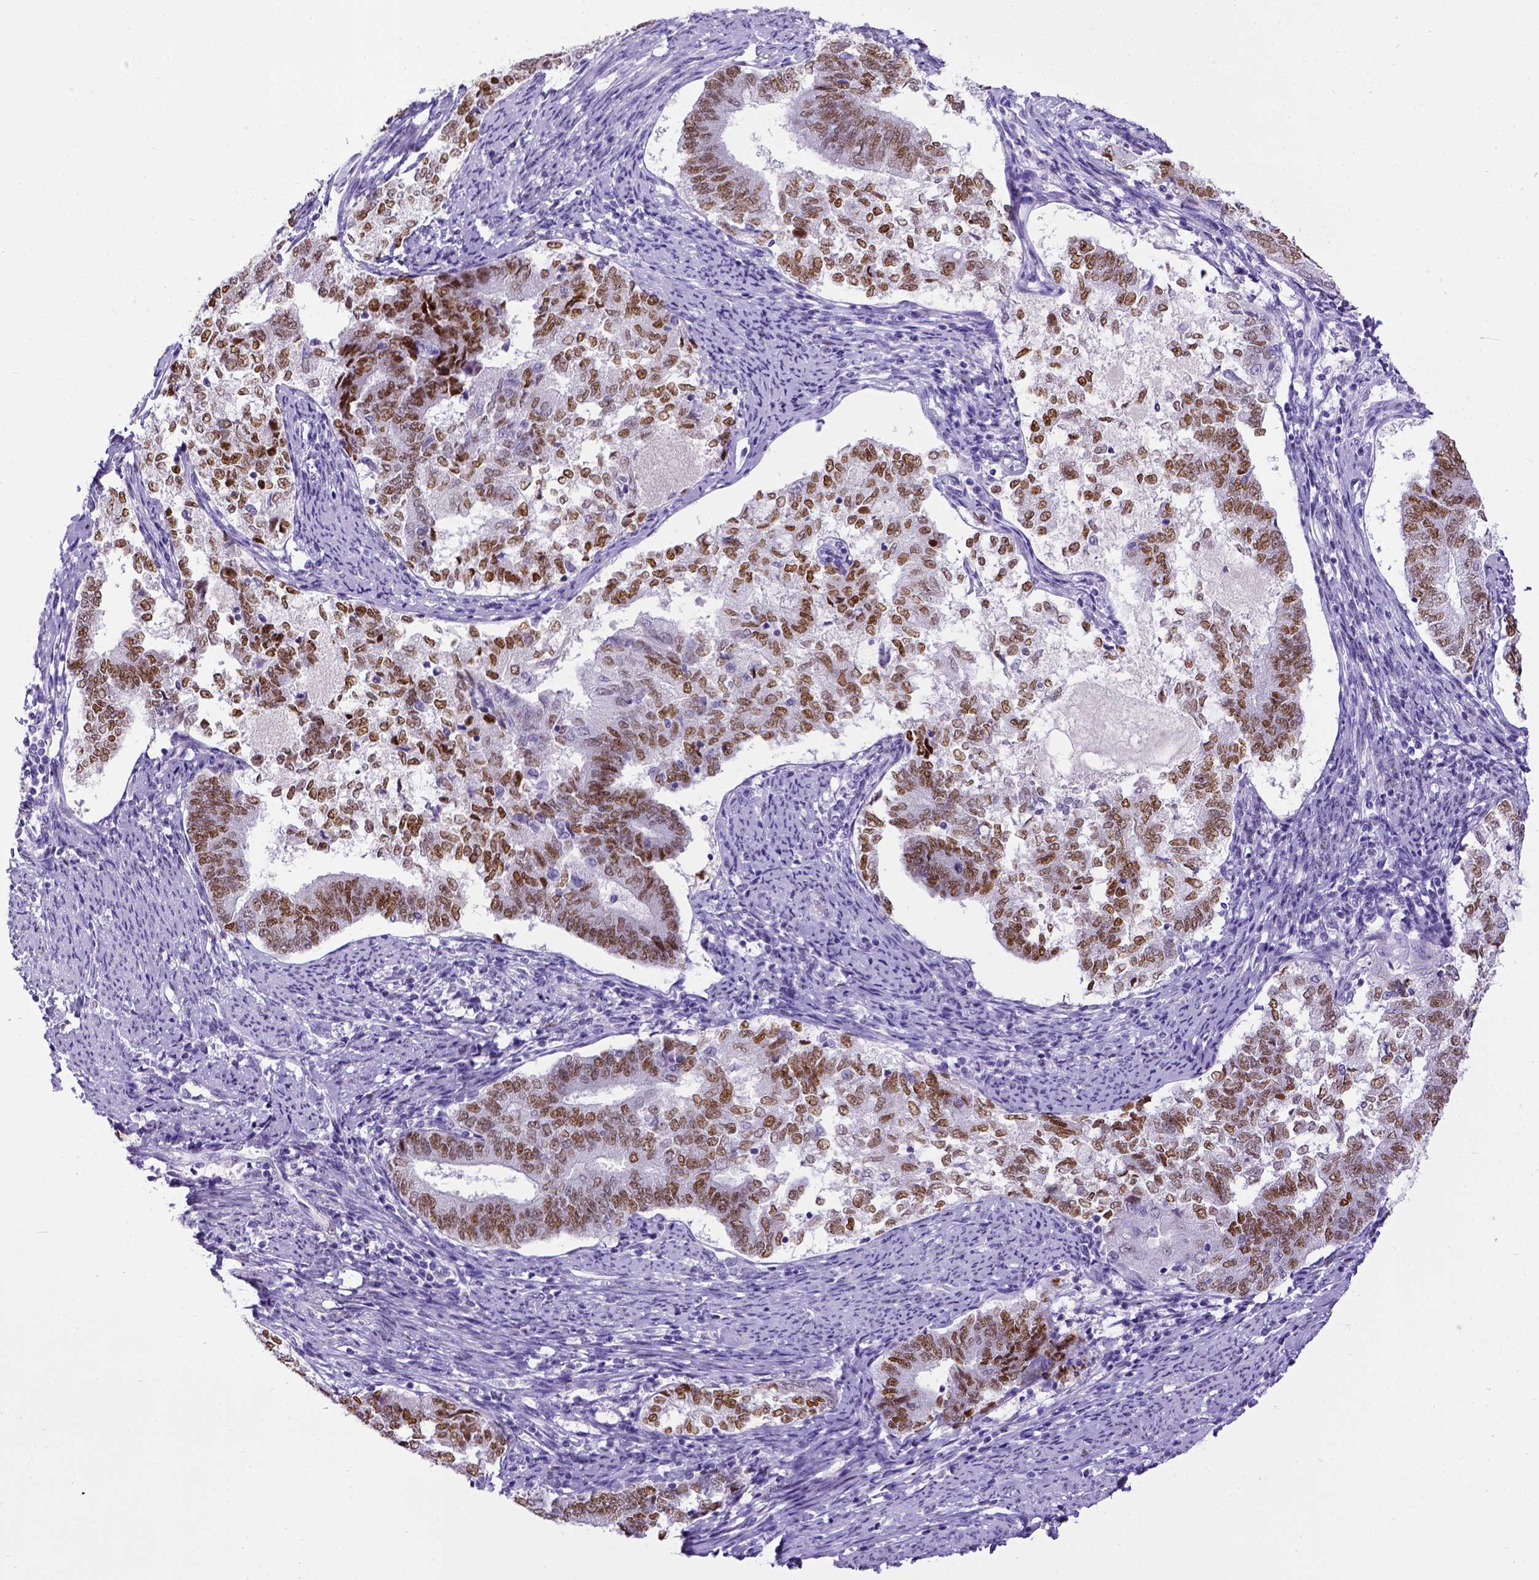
{"staining": {"intensity": "moderate", "quantity": ">75%", "location": "nuclear"}, "tissue": "endometrial cancer", "cell_type": "Tumor cells", "image_type": "cancer", "snomed": [{"axis": "morphology", "description": "Adenocarcinoma, NOS"}, {"axis": "topography", "description": "Endometrium"}], "caption": "Endometrial adenocarcinoma stained with immunohistochemistry (IHC) reveals moderate nuclear expression in about >75% of tumor cells. (Stains: DAB (3,3'-diaminobenzidine) in brown, nuclei in blue, Microscopy: brightfield microscopy at high magnification).", "gene": "ESR1", "patient": {"sex": "female", "age": 65}}